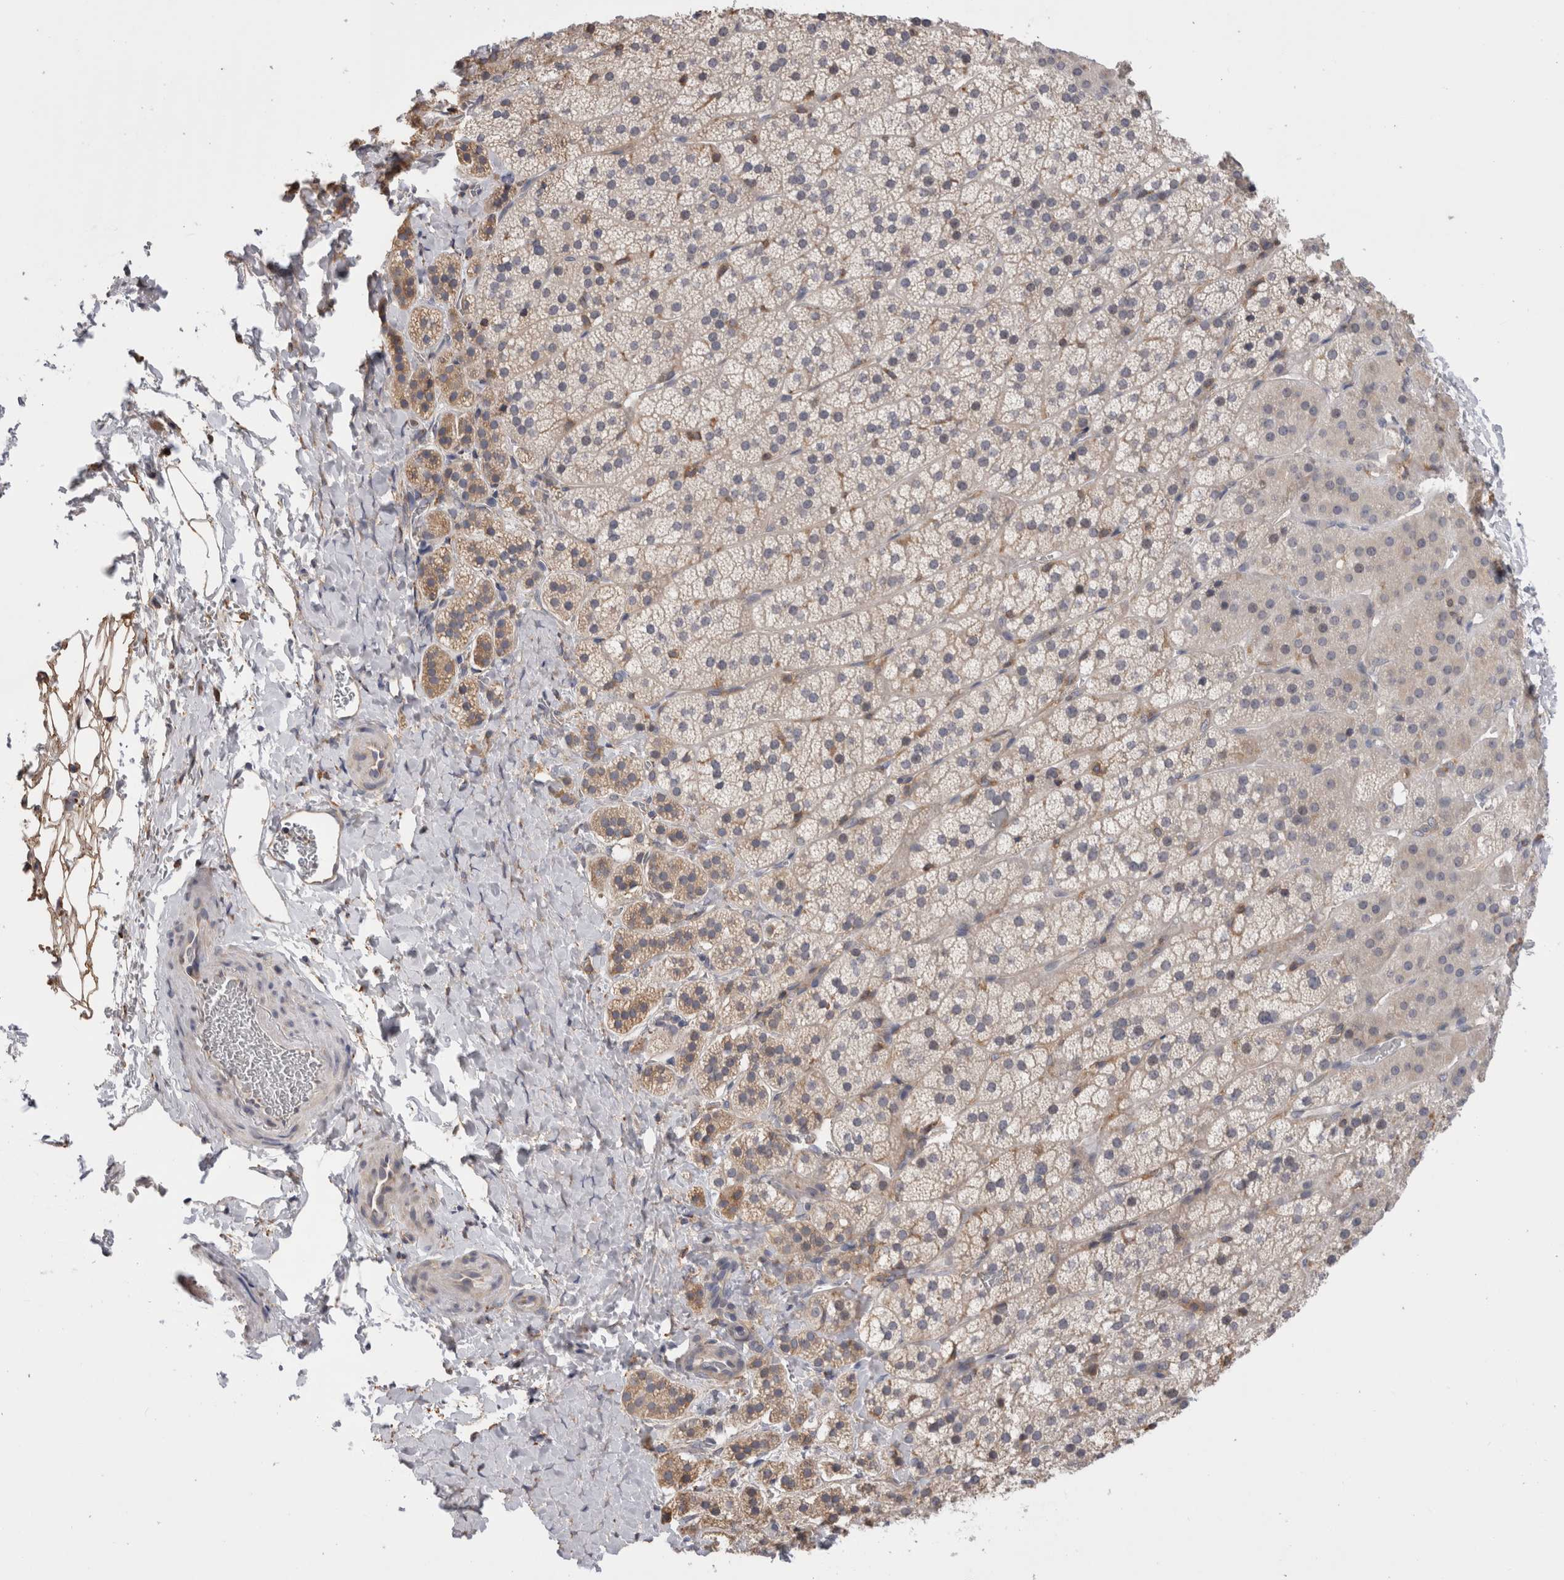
{"staining": {"intensity": "moderate", "quantity": "<25%", "location": "cytoplasmic/membranous"}, "tissue": "adrenal gland", "cell_type": "Glandular cells", "image_type": "normal", "snomed": [{"axis": "morphology", "description": "Normal tissue, NOS"}, {"axis": "topography", "description": "Adrenal gland"}], "caption": "Glandular cells show low levels of moderate cytoplasmic/membranous expression in about <25% of cells in benign human adrenal gland. Using DAB (3,3'-diaminobenzidine) (brown) and hematoxylin (blue) stains, captured at high magnification using brightfield microscopy.", "gene": "SMAP2", "patient": {"sex": "female", "age": 44}}